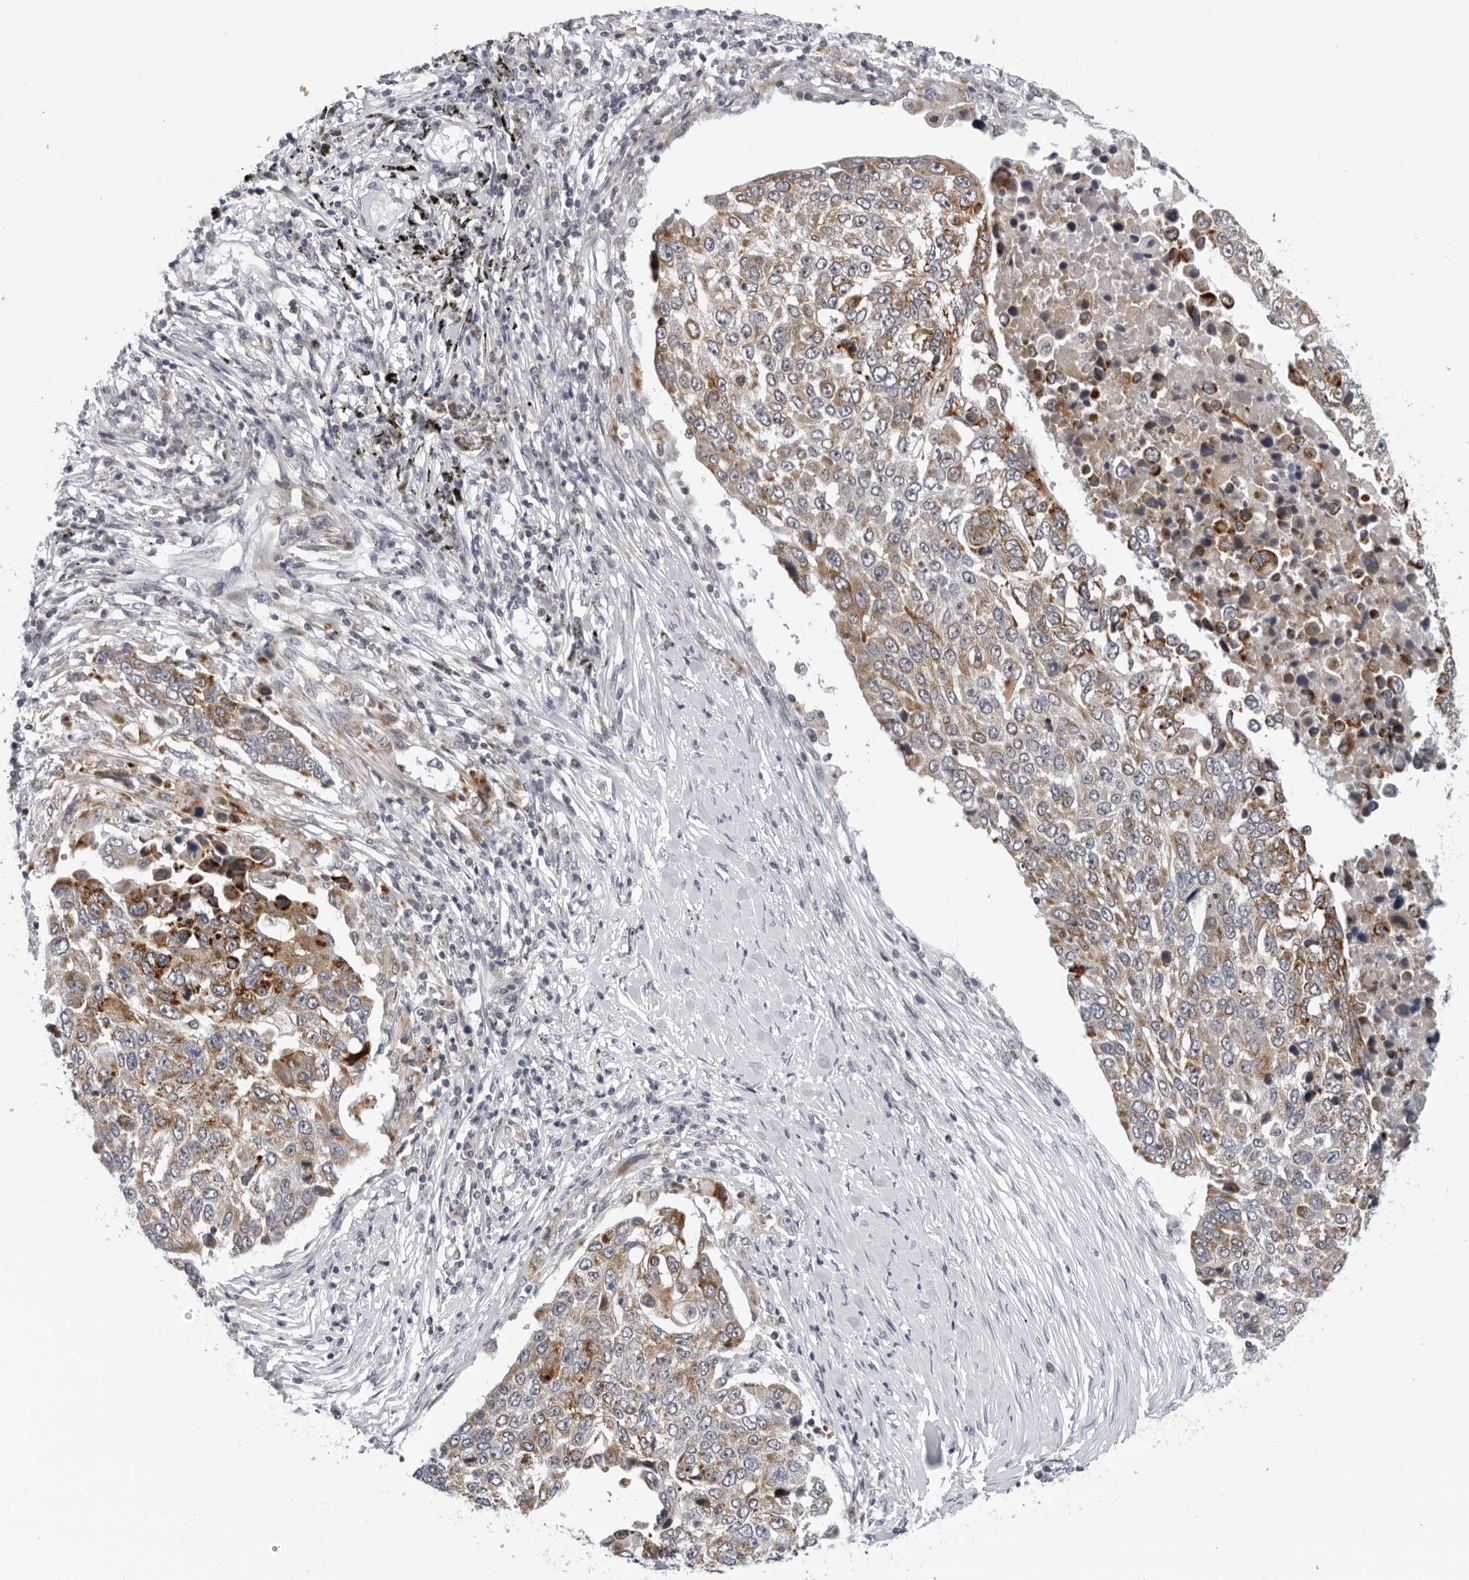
{"staining": {"intensity": "moderate", "quantity": ">75%", "location": "cytoplasmic/membranous"}, "tissue": "lung cancer", "cell_type": "Tumor cells", "image_type": "cancer", "snomed": [{"axis": "morphology", "description": "Squamous cell carcinoma, NOS"}, {"axis": "topography", "description": "Lung"}], "caption": "Lung cancer (squamous cell carcinoma) tissue exhibits moderate cytoplasmic/membranous staining in about >75% of tumor cells", "gene": "CPT2", "patient": {"sex": "male", "age": 66}}